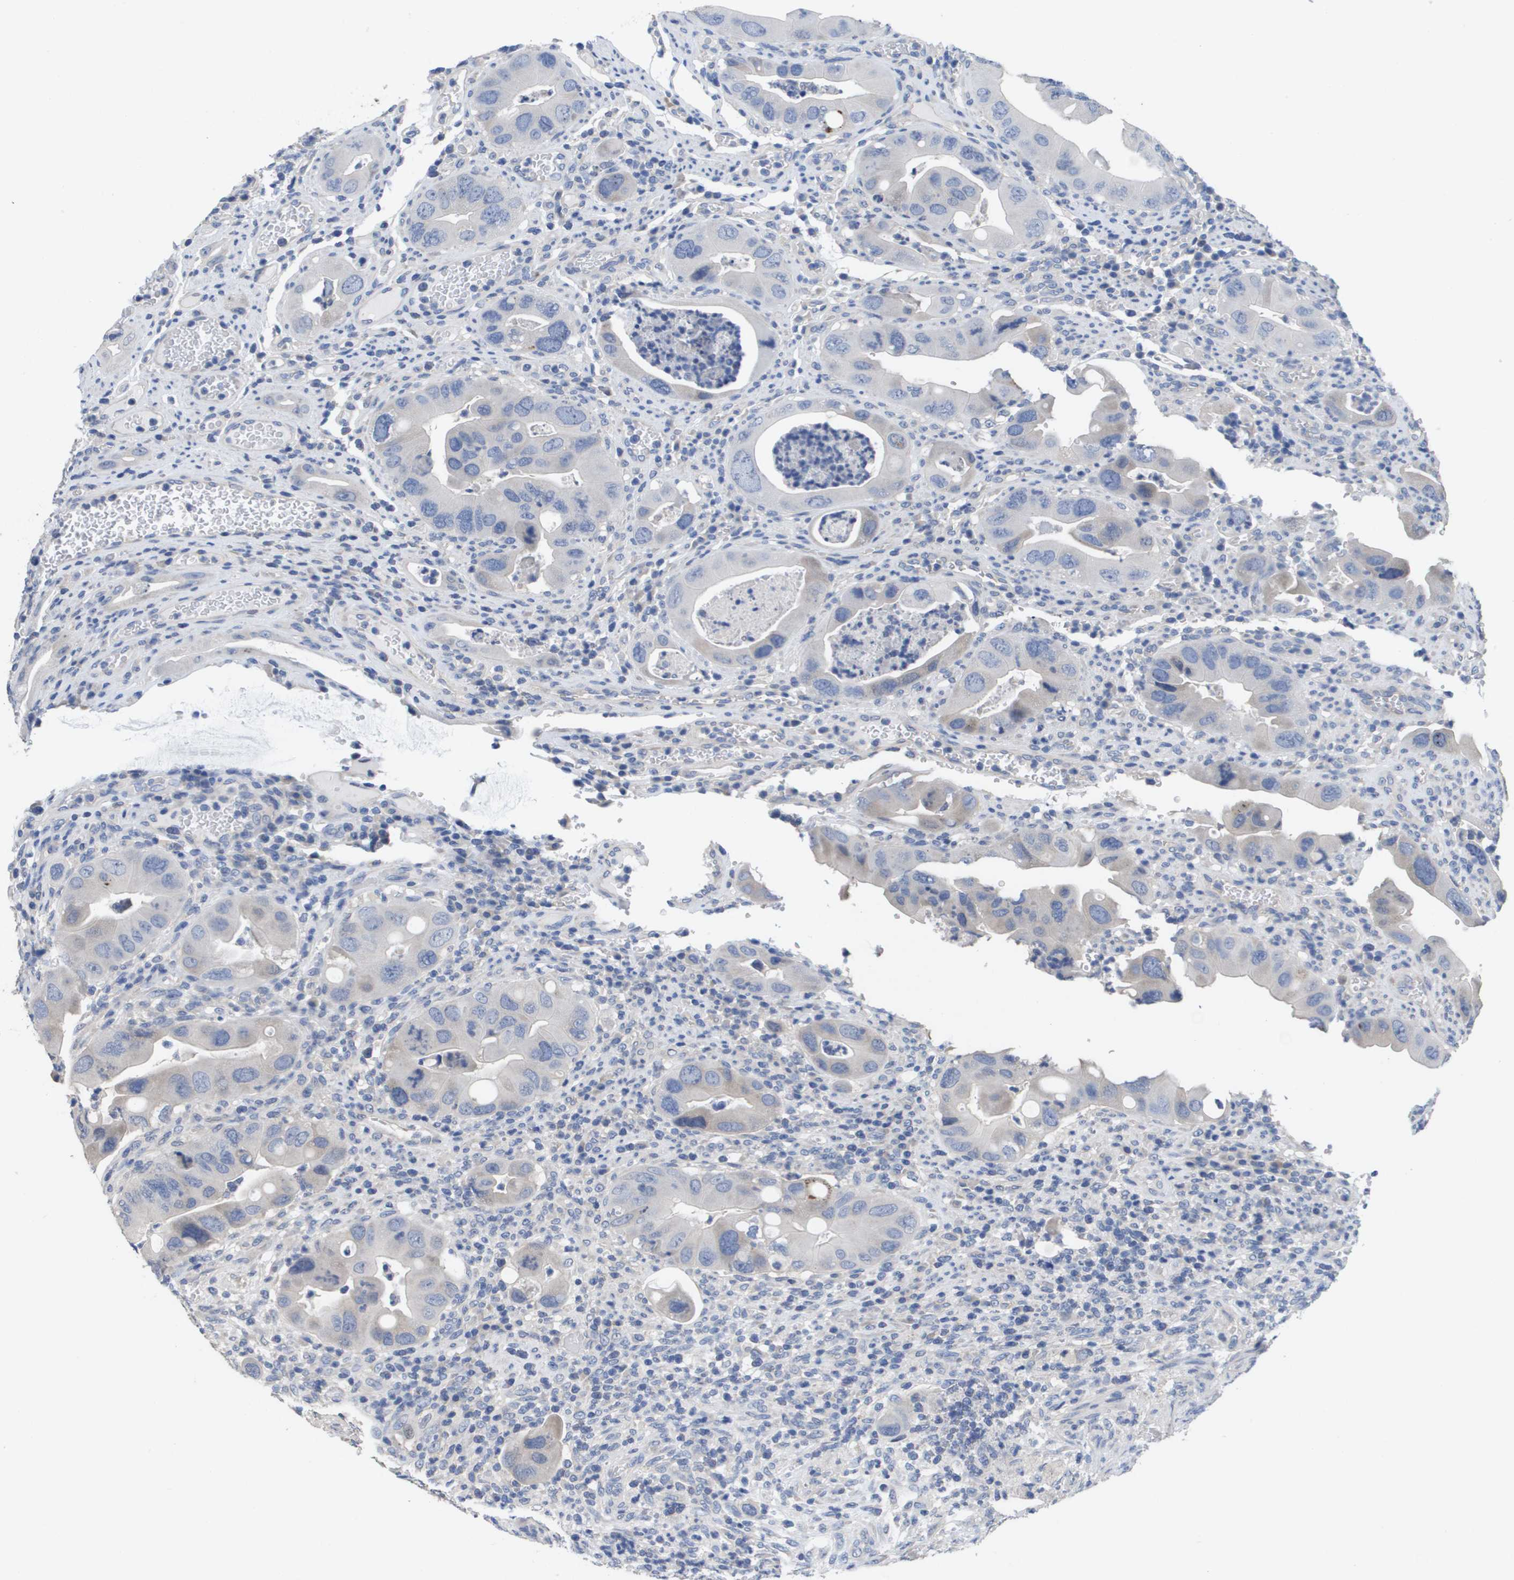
{"staining": {"intensity": "negative", "quantity": "none", "location": "none"}, "tissue": "colorectal cancer", "cell_type": "Tumor cells", "image_type": "cancer", "snomed": [{"axis": "morphology", "description": "Adenocarcinoma, NOS"}, {"axis": "topography", "description": "Rectum"}], "caption": "IHC photomicrograph of neoplastic tissue: human colorectal adenocarcinoma stained with DAB displays no significant protein positivity in tumor cells.", "gene": "CA9", "patient": {"sex": "female", "age": 57}}